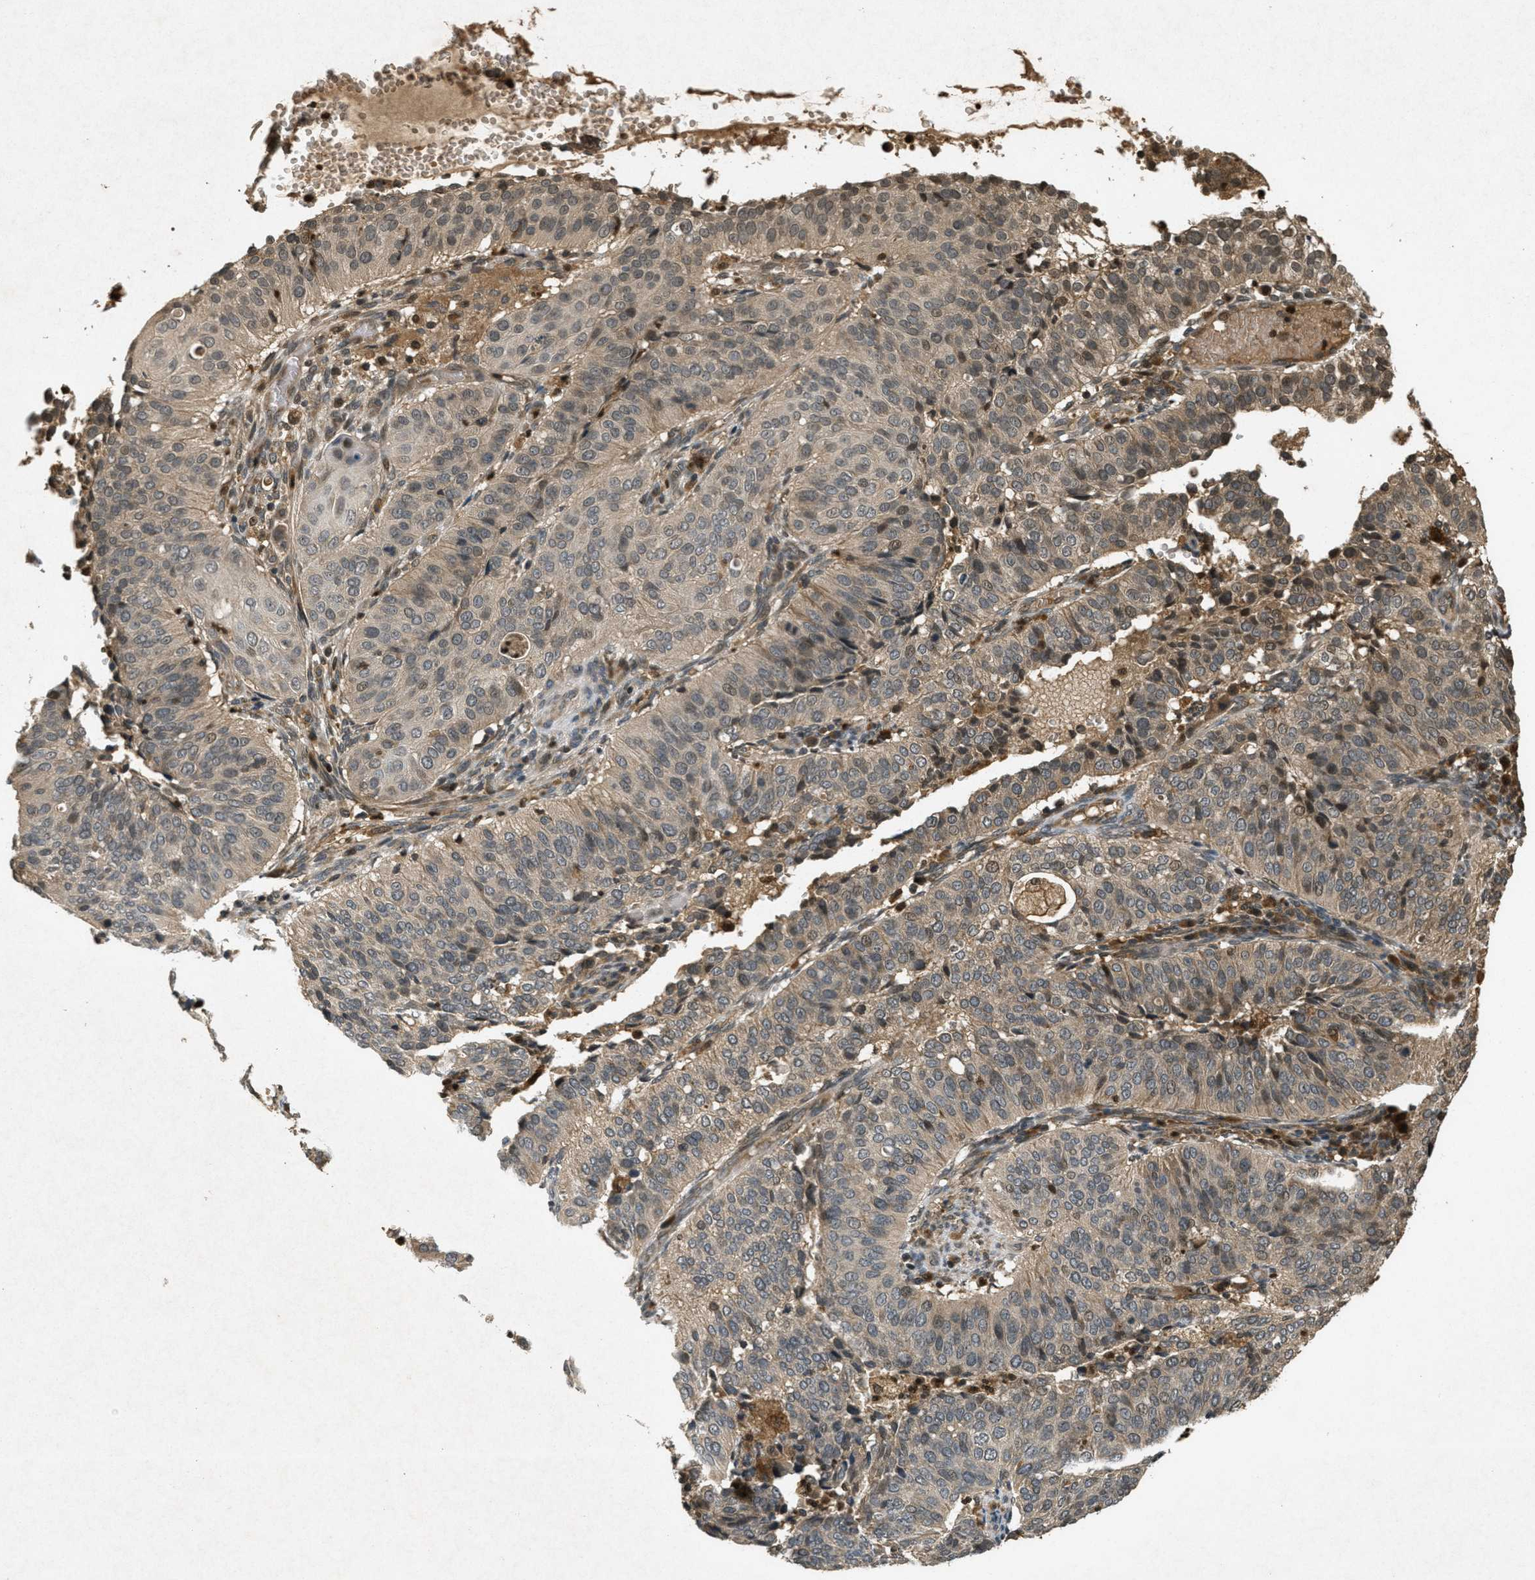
{"staining": {"intensity": "weak", "quantity": ">75%", "location": "cytoplasmic/membranous"}, "tissue": "cervical cancer", "cell_type": "Tumor cells", "image_type": "cancer", "snomed": [{"axis": "morphology", "description": "Normal tissue, NOS"}, {"axis": "morphology", "description": "Squamous cell carcinoma, NOS"}, {"axis": "topography", "description": "Cervix"}], "caption": "Protein analysis of cervical cancer tissue exhibits weak cytoplasmic/membranous staining in approximately >75% of tumor cells.", "gene": "ATG7", "patient": {"sex": "female", "age": 39}}